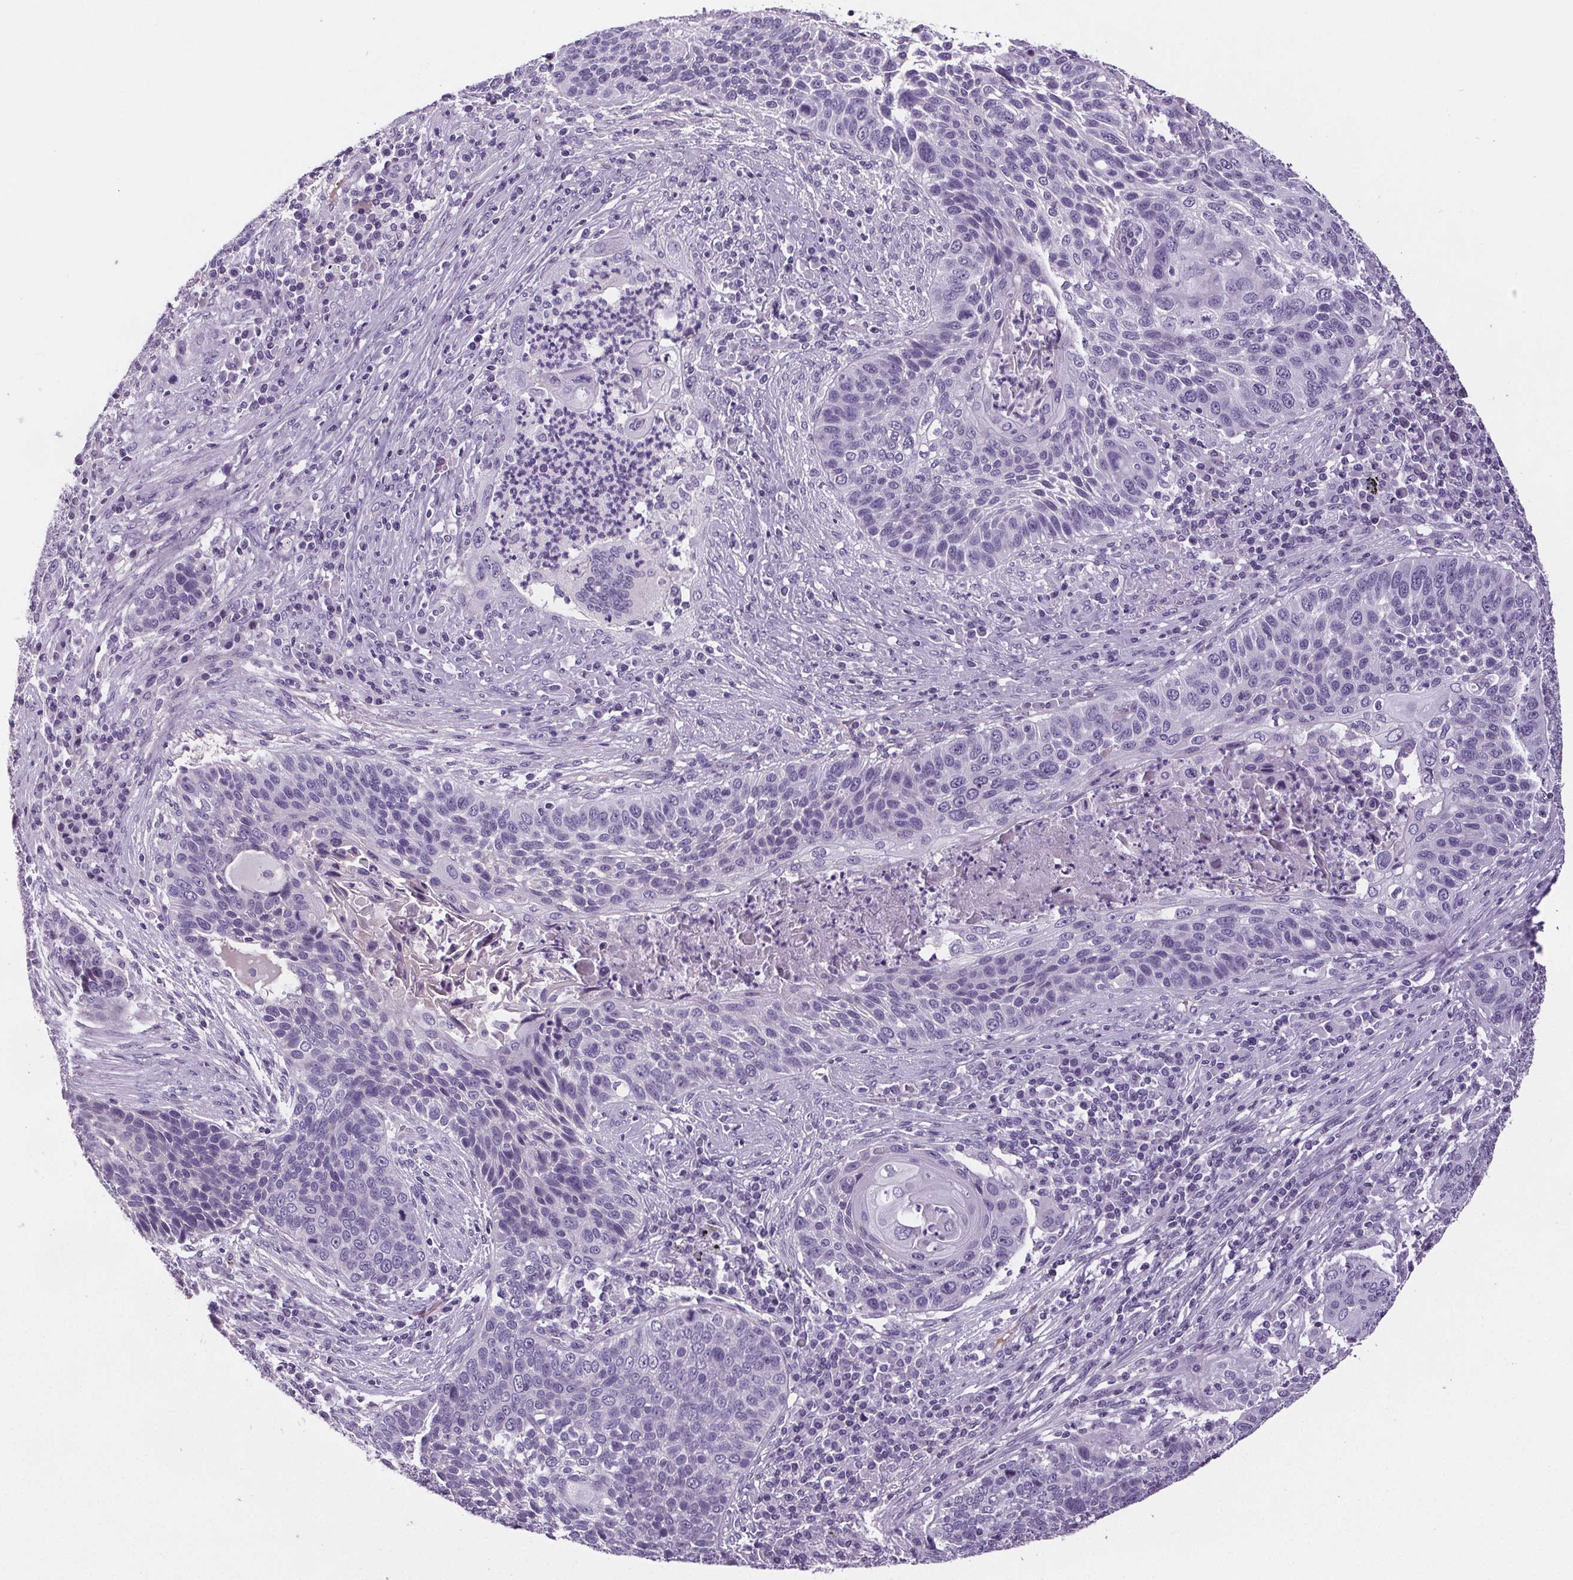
{"staining": {"intensity": "negative", "quantity": "none", "location": "none"}, "tissue": "lung cancer", "cell_type": "Tumor cells", "image_type": "cancer", "snomed": [{"axis": "morphology", "description": "Squamous cell carcinoma, NOS"}, {"axis": "morphology", "description": "Squamous cell carcinoma, metastatic, NOS"}, {"axis": "topography", "description": "Lung"}, {"axis": "topography", "description": "Pleura, NOS"}], "caption": "This is an IHC photomicrograph of metastatic squamous cell carcinoma (lung). There is no positivity in tumor cells.", "gene": "CD5L", "patient": {"sex": "male", "age": 72}}